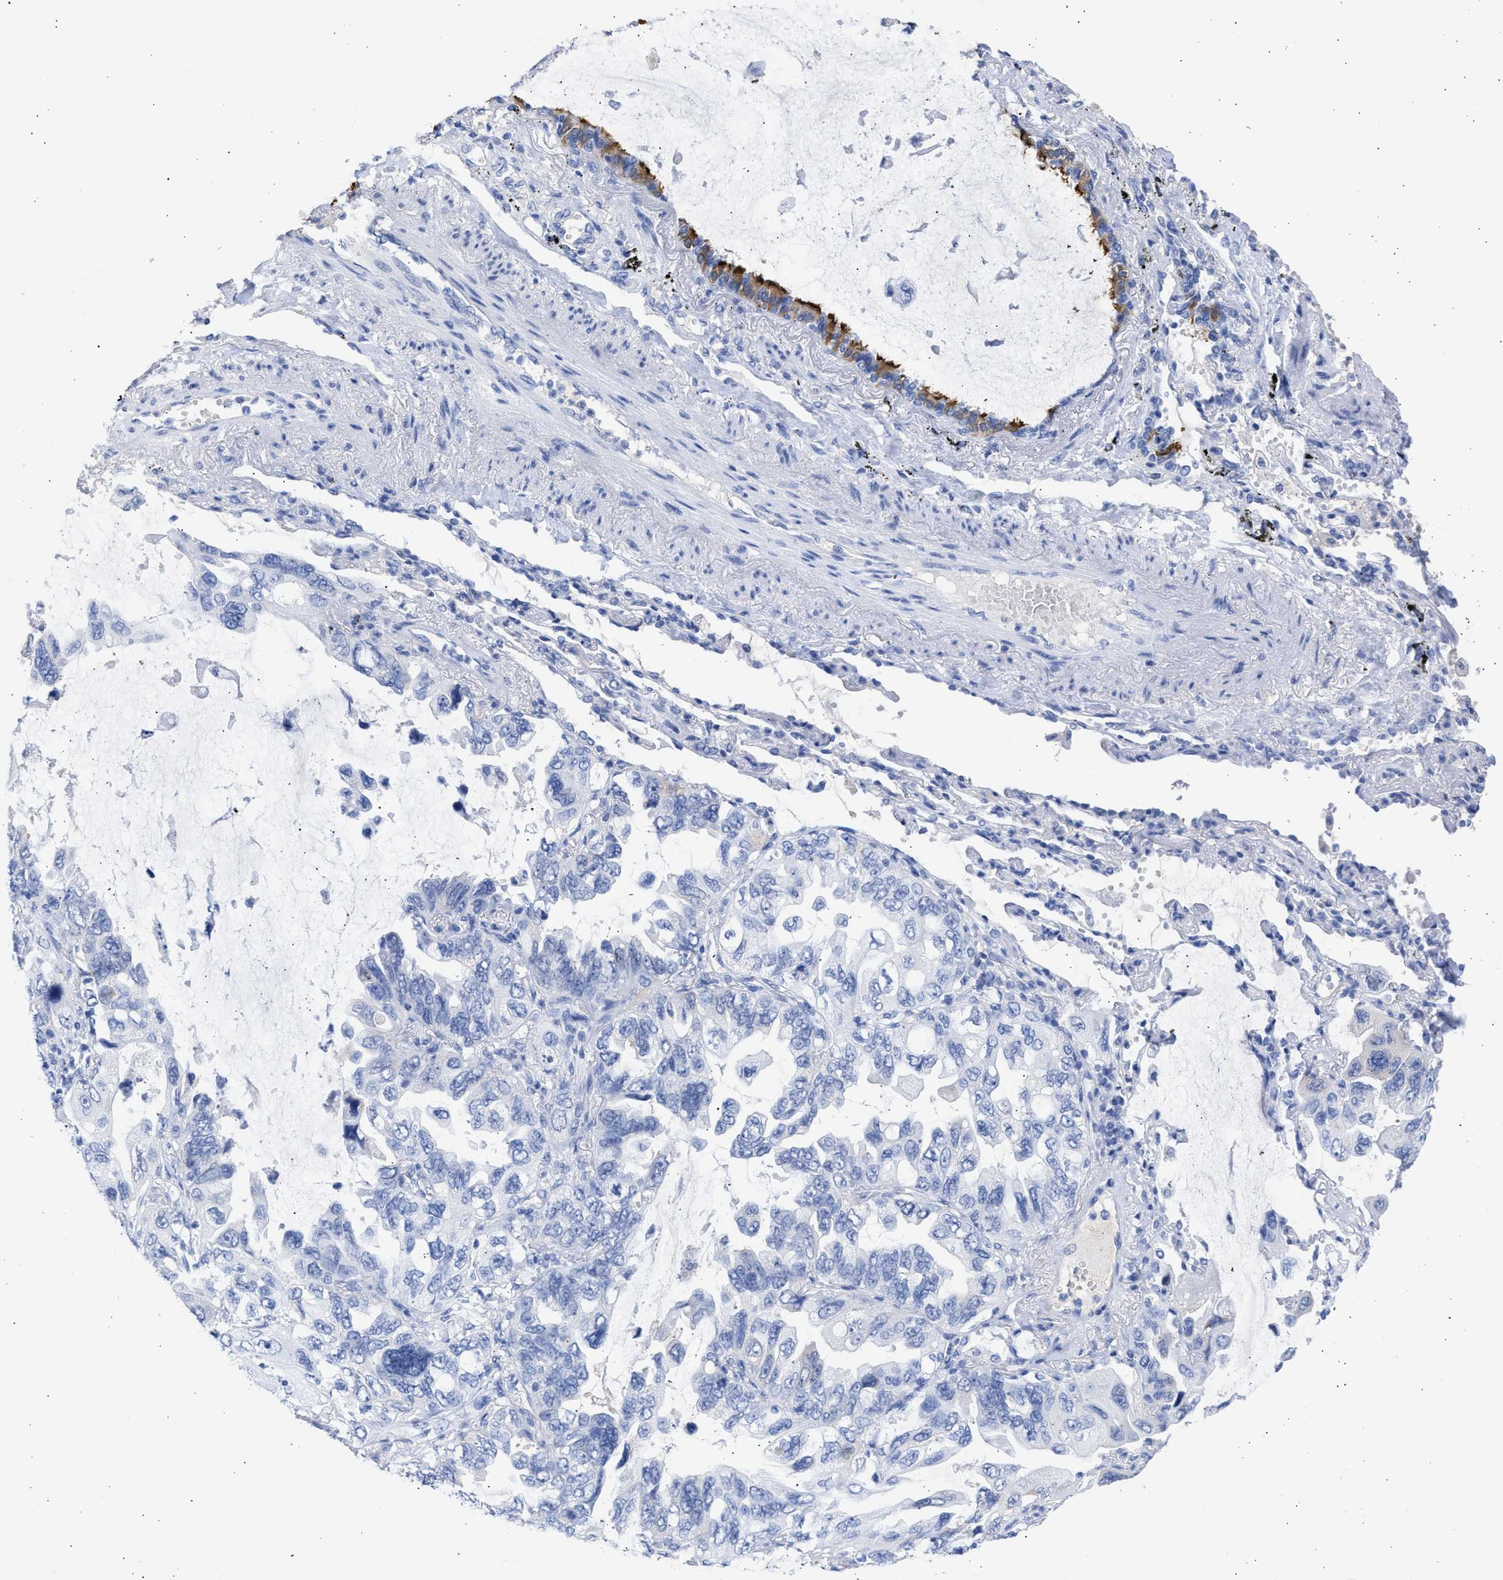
{"staining": {"intensity": "negative", "quantity": "none", "location": "none"}, "tissue": "lung cancer", "cell_type": "Tumor cells", "image_type": "cancer", "snomed": [{"axis": "morphology", "description": "Squamous cell carcinoma, NOS"}, {"axis": "topography", "description": "Lung"}], "caption": "Immunohistochemistry (IHC) of human lung squamous cell carcinoma reveals no expression in tumor cells. Nuclei are stained in blue.", "gene": "RSPH1", "patient": {"sex": "female", "age": 73}}